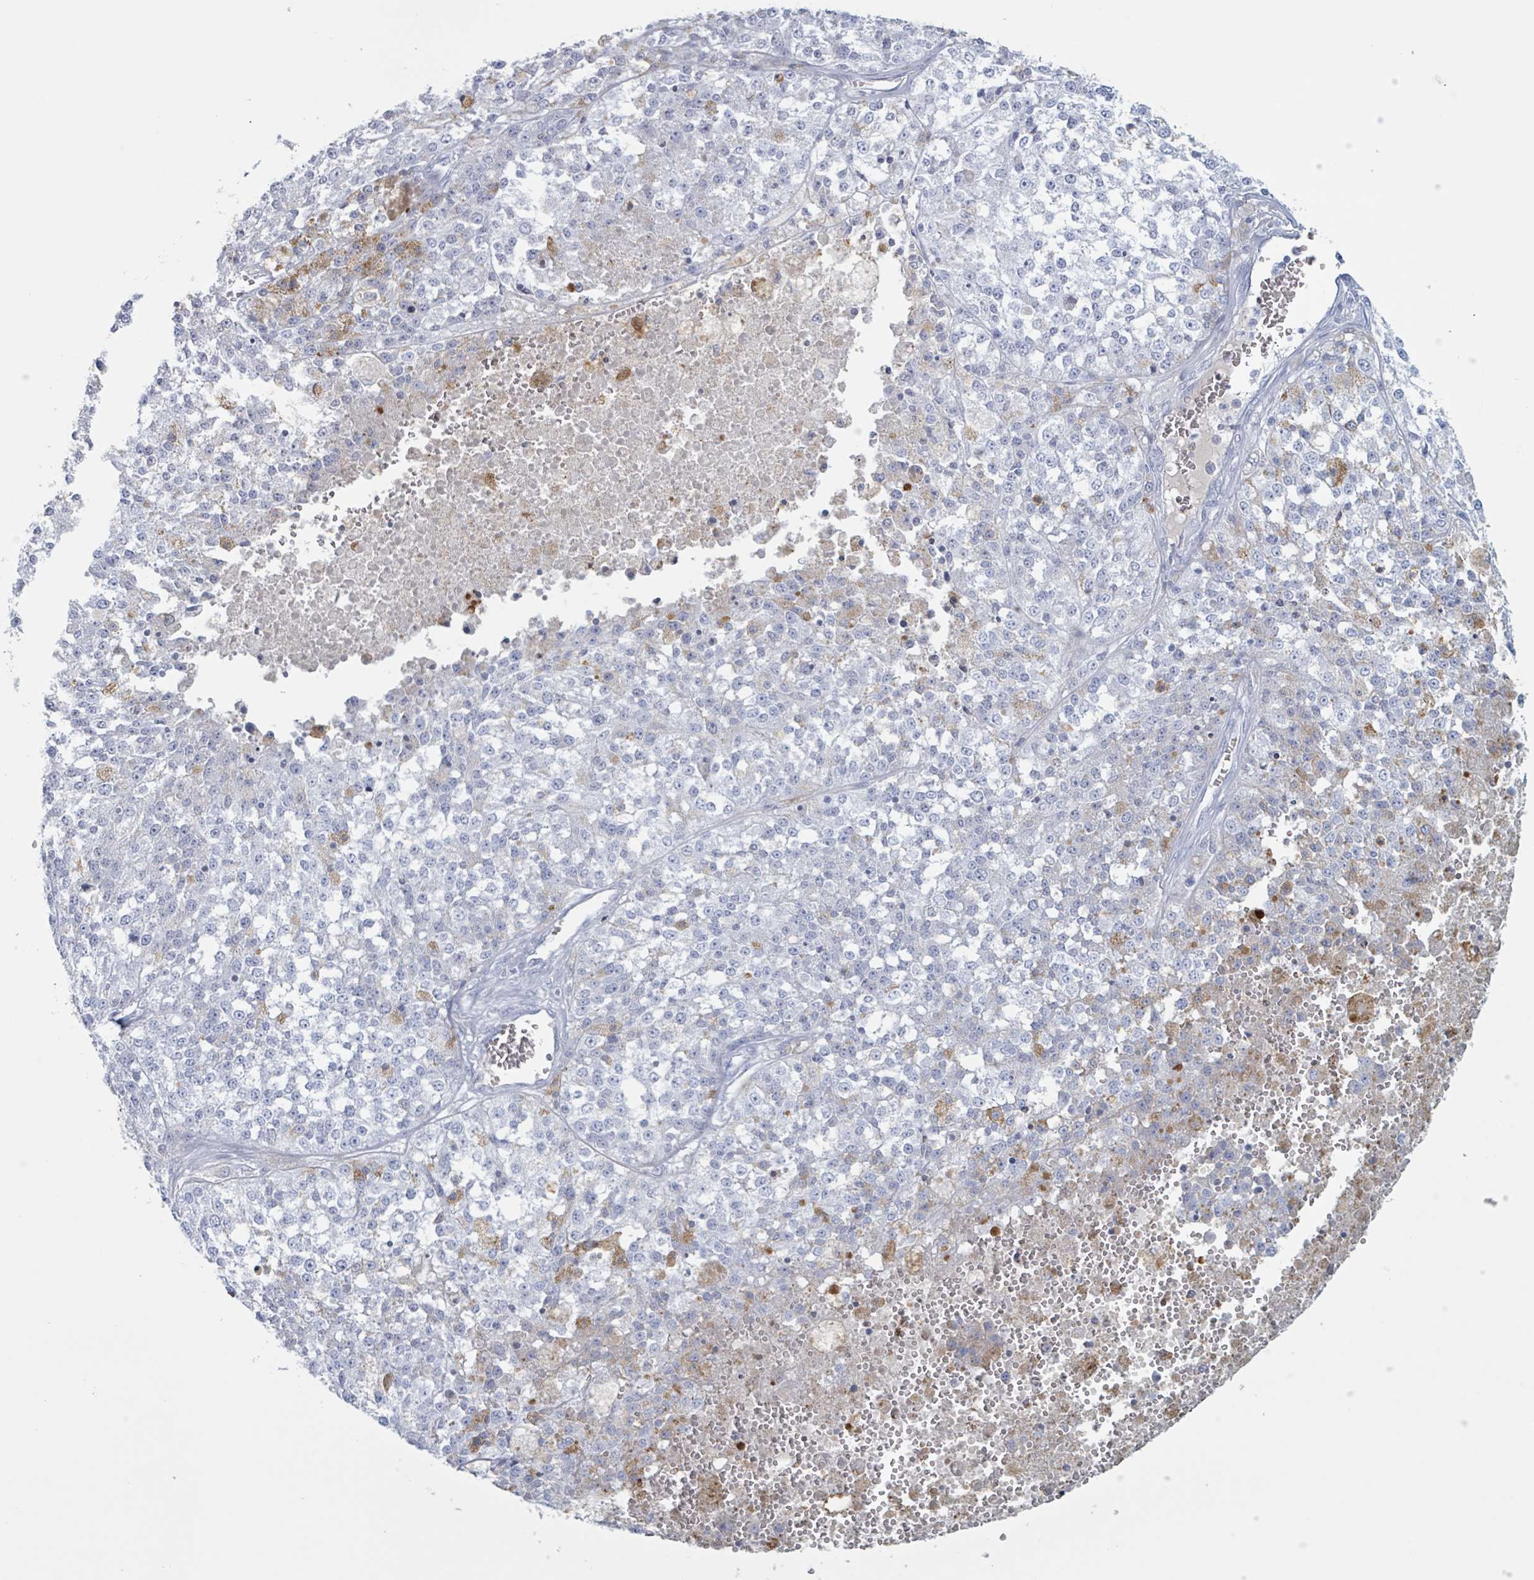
{"staining": {"intensity": "negative", "quantity": "none", "location": "none"}, "tissue": "melanoma", "cell_type": "Tumor cells", "image_type": "cancer", "snomed": [{"axis": "morphology", "description": "Malignant melanoma, NOS"}, {"axis": "topography", "description": "Skin"}], "caption": "The immunohistochemistry micrograph has no significant expression in tumor cells of malignant melanoma tissue.", "gene": "KLK4", "patient": {"sex": "female", "age": 64}}